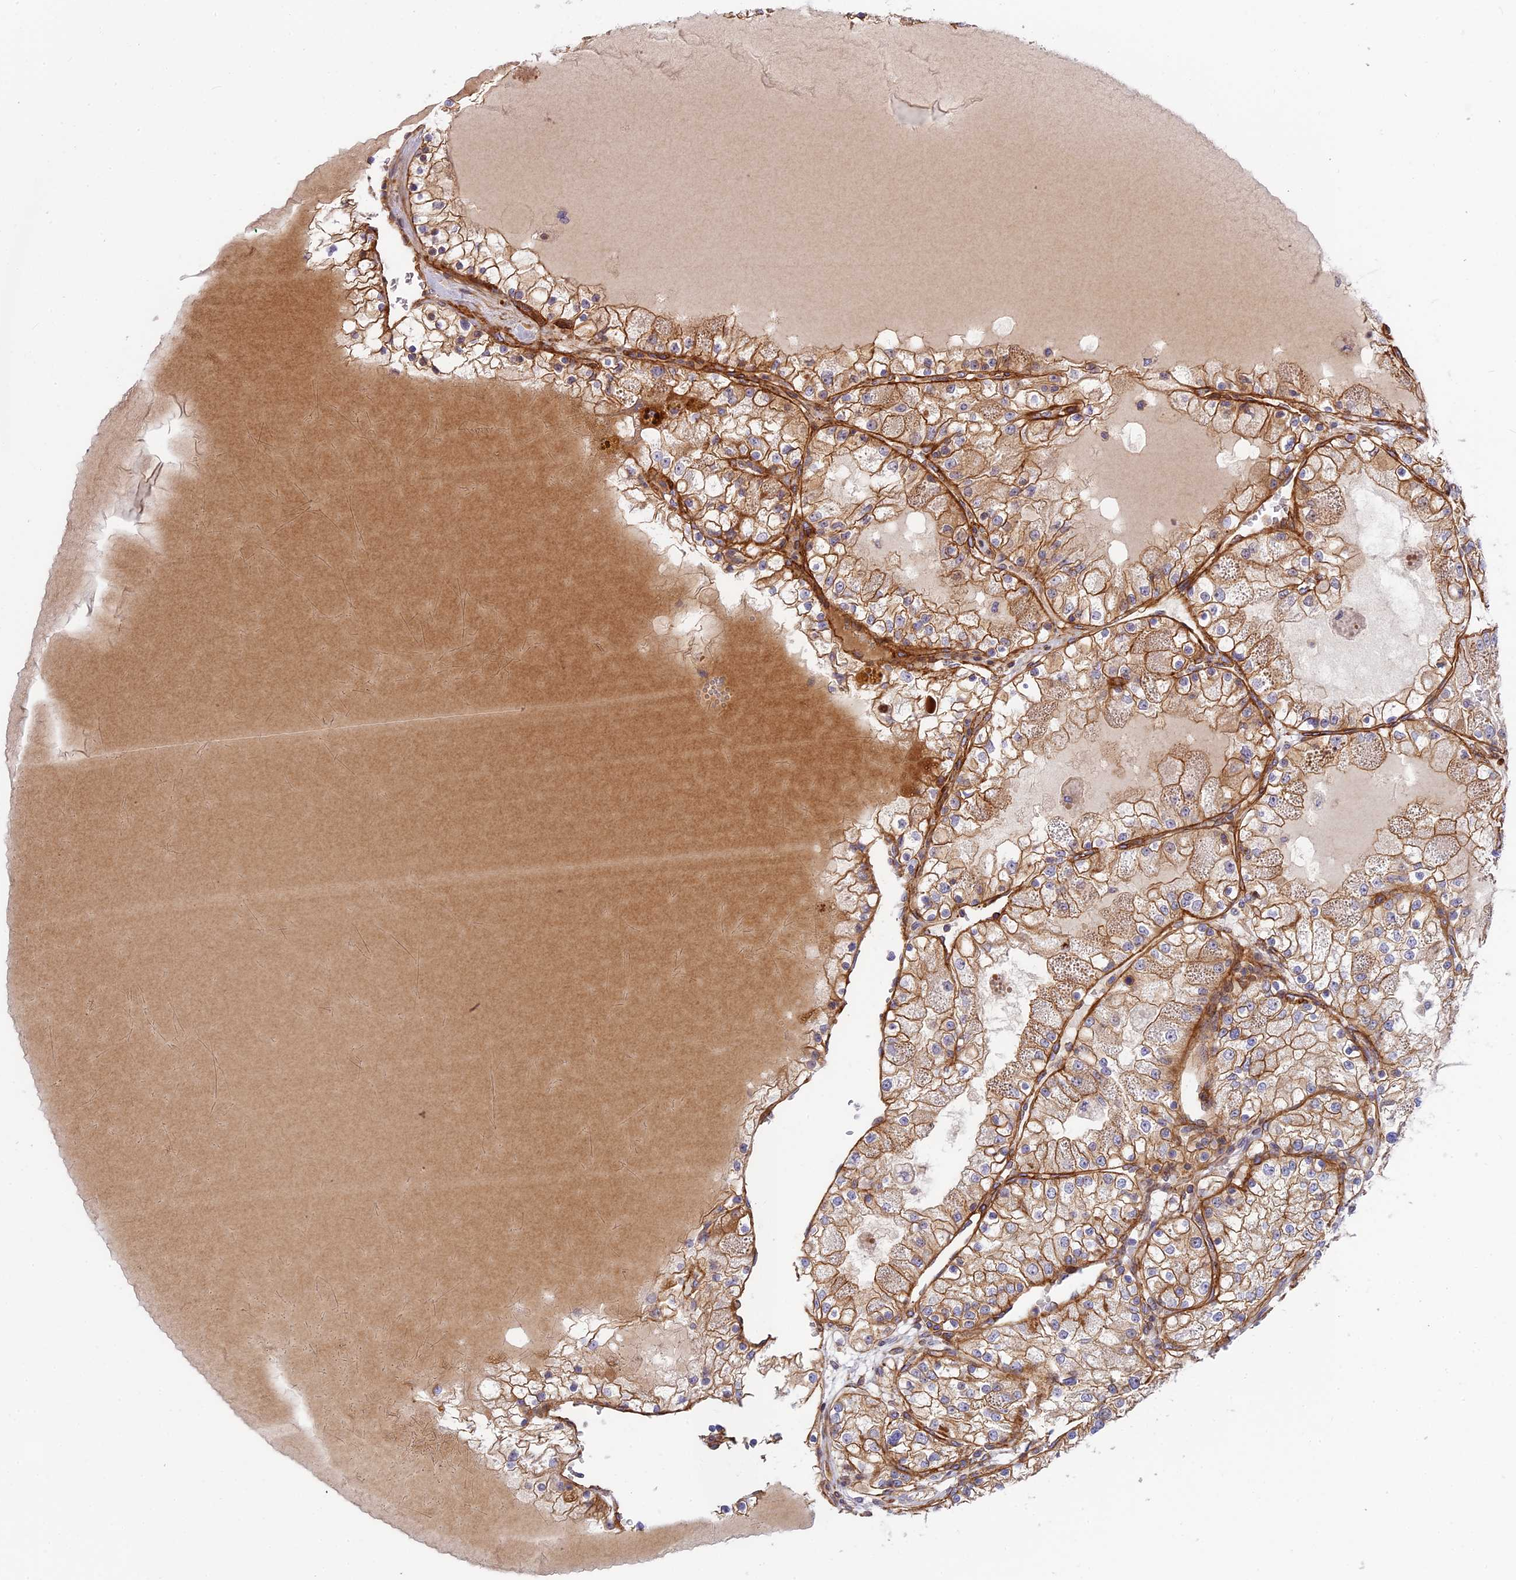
{"staining": {"intensity": "moderate", "quantity": ">75%", "location": "cytoplasmic/membranous"}, "tissue": "renal cancer", "cell_type": "Tumor cells", "image_type": "cancer", "snomed": [{"axis": "morphology", "description": "Normal tissue, NOS"}, {"axis": "morphology", "description": "Adenocarcinoma, NOS"}, {"axis": "topography", "description": "Kidney"}], "caption": "This micrograph exhibits immunohistochemistry staining of renal cancer (adenocarcinoma), with medium moderate cytoplasmic/membranous staining in approximately >75% of tumor cells.", "gene": "CNBD2", "patient": {"sex": "male", "age": 68}}